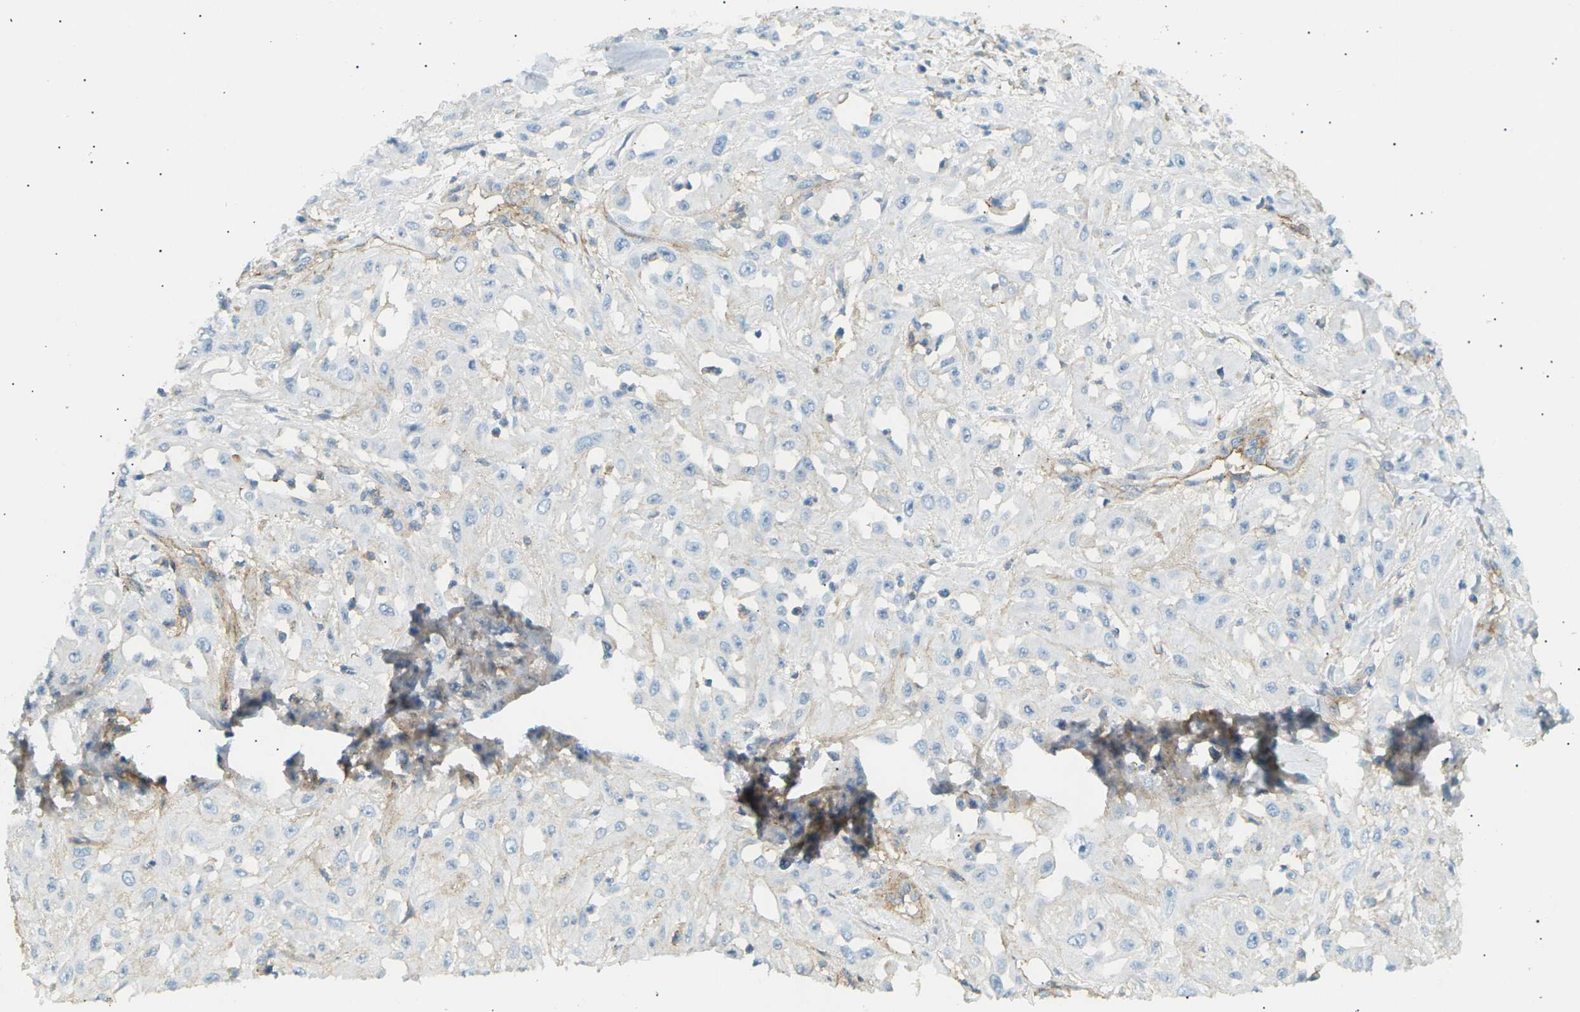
{"staining": {"intensity": "negative", "quantity": "none", "location": "none"}, "tissue": "skin cancer", "cell_type": "Tumor cells", "image_type": "cancer", "snomed": [{"axis": "morphology", "description": "Squamous cell carcinoma, NOS"}, {"axis": "morphology", "description": "Squamous cell carcinoma, metastatic, NOS"}, {"axis": "topography", "description": "Skin"}, {"axis": "topography", "description": "Lymph node"}], "caption": "DAB immunohistochemical staining of human skin cancer (metastatic squamous cell carcinoma) exhibits no significant staining in tumor cells.", "gene": "ATP2B4", "patient": {"sex": "male", "age": 75}}